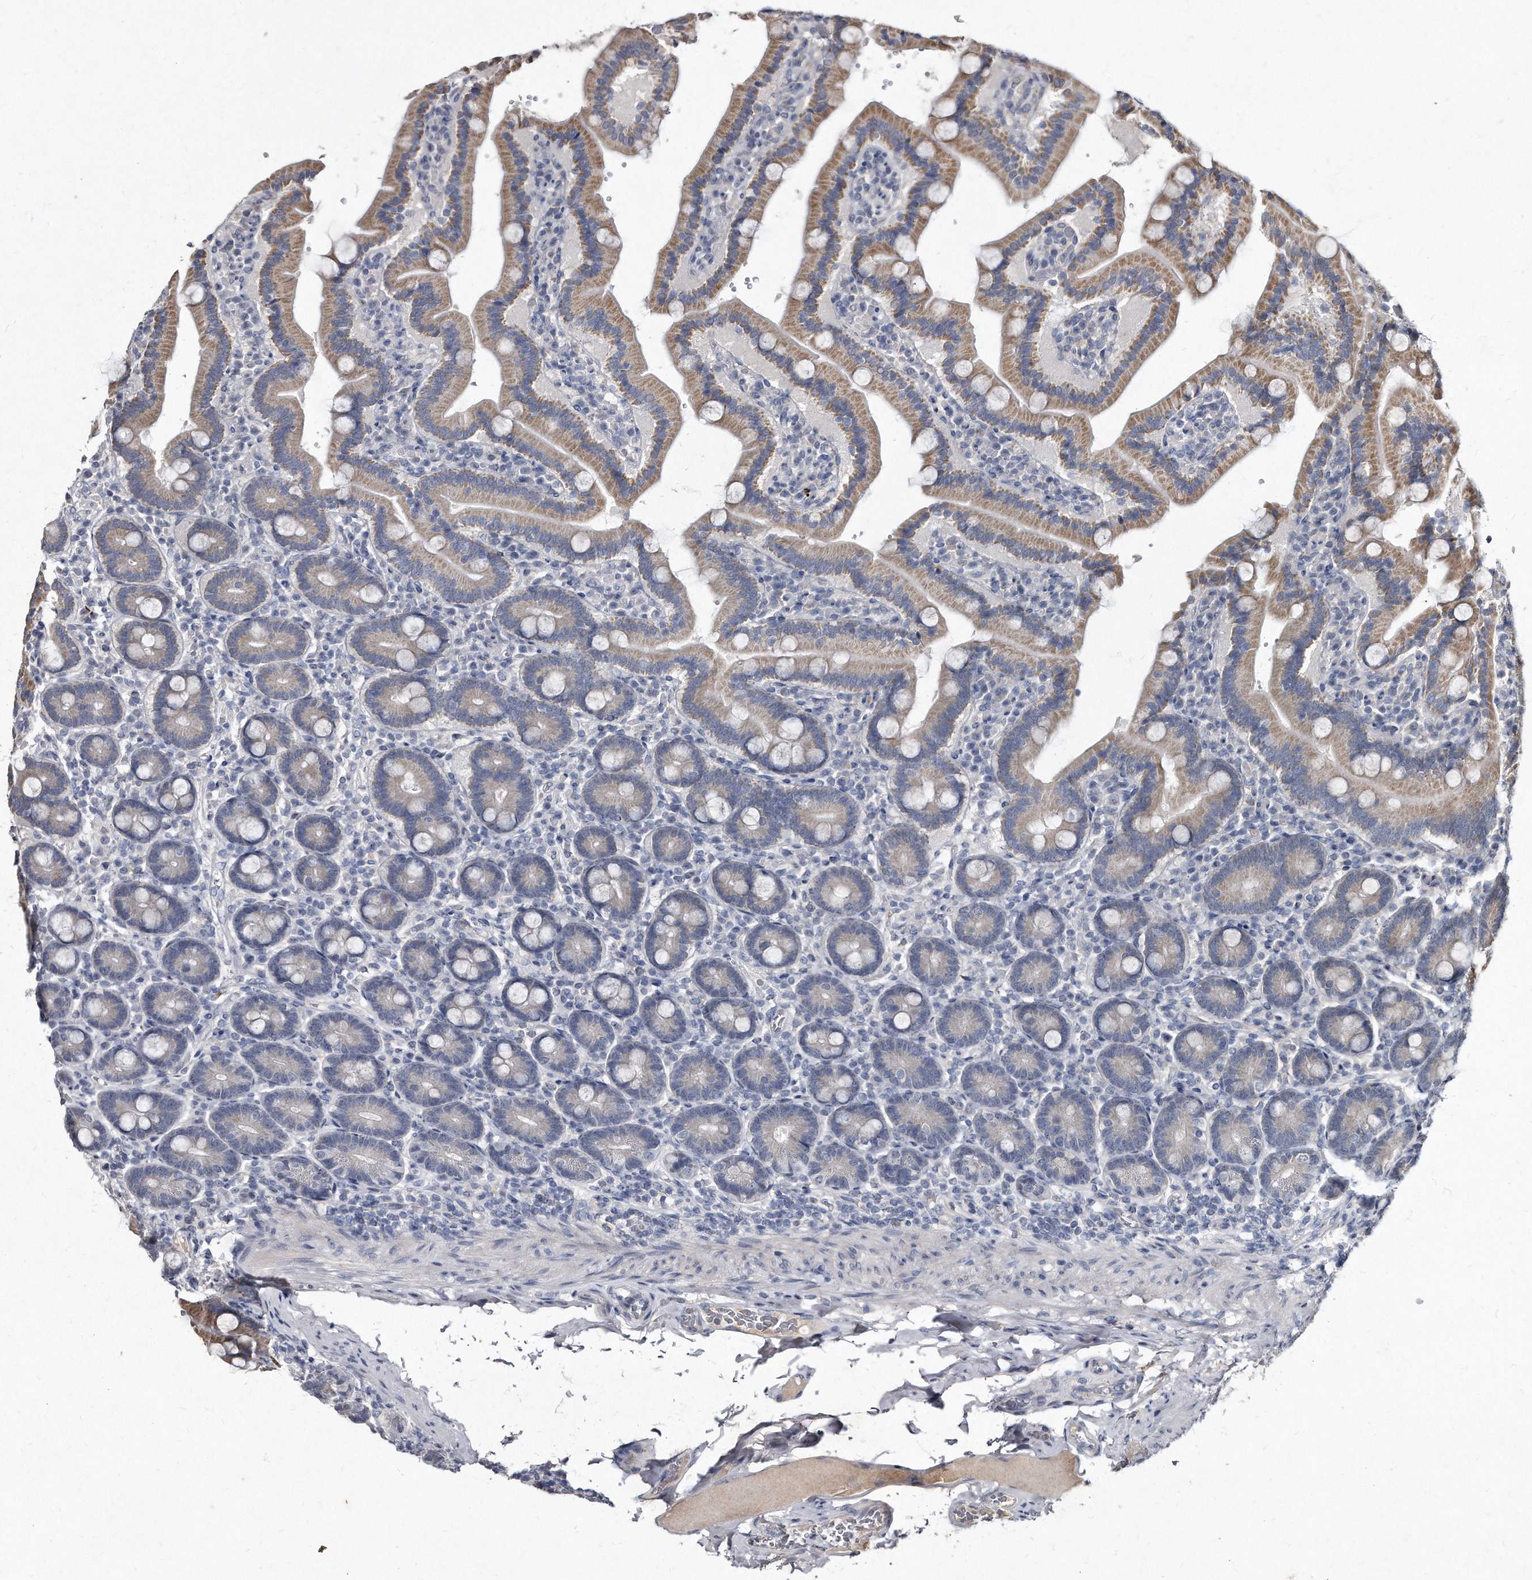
{"staining": {"intensity": "weak", "quantity": ">75%", "location": "cytoplasmic/membranous"}, "tissue": "duodenum", "cell_type": "Glandular cells", "image_type": "normal", "snomed": [{"axis": "morphology", "description": "Normal tissue, NOS"}, {"axis": "topography", "description": "Duodenum"}], "caption": "Immunohistochemical staining of unremarkable human duodenum demonstrates low levels of weak cytoplasmic/membranous staining in about >75% of glandular cells. (IHC, brightfield microscopy, high magnification).", "gene": "KLHDC3", "patient": {"sex": "female", "age": 62}}